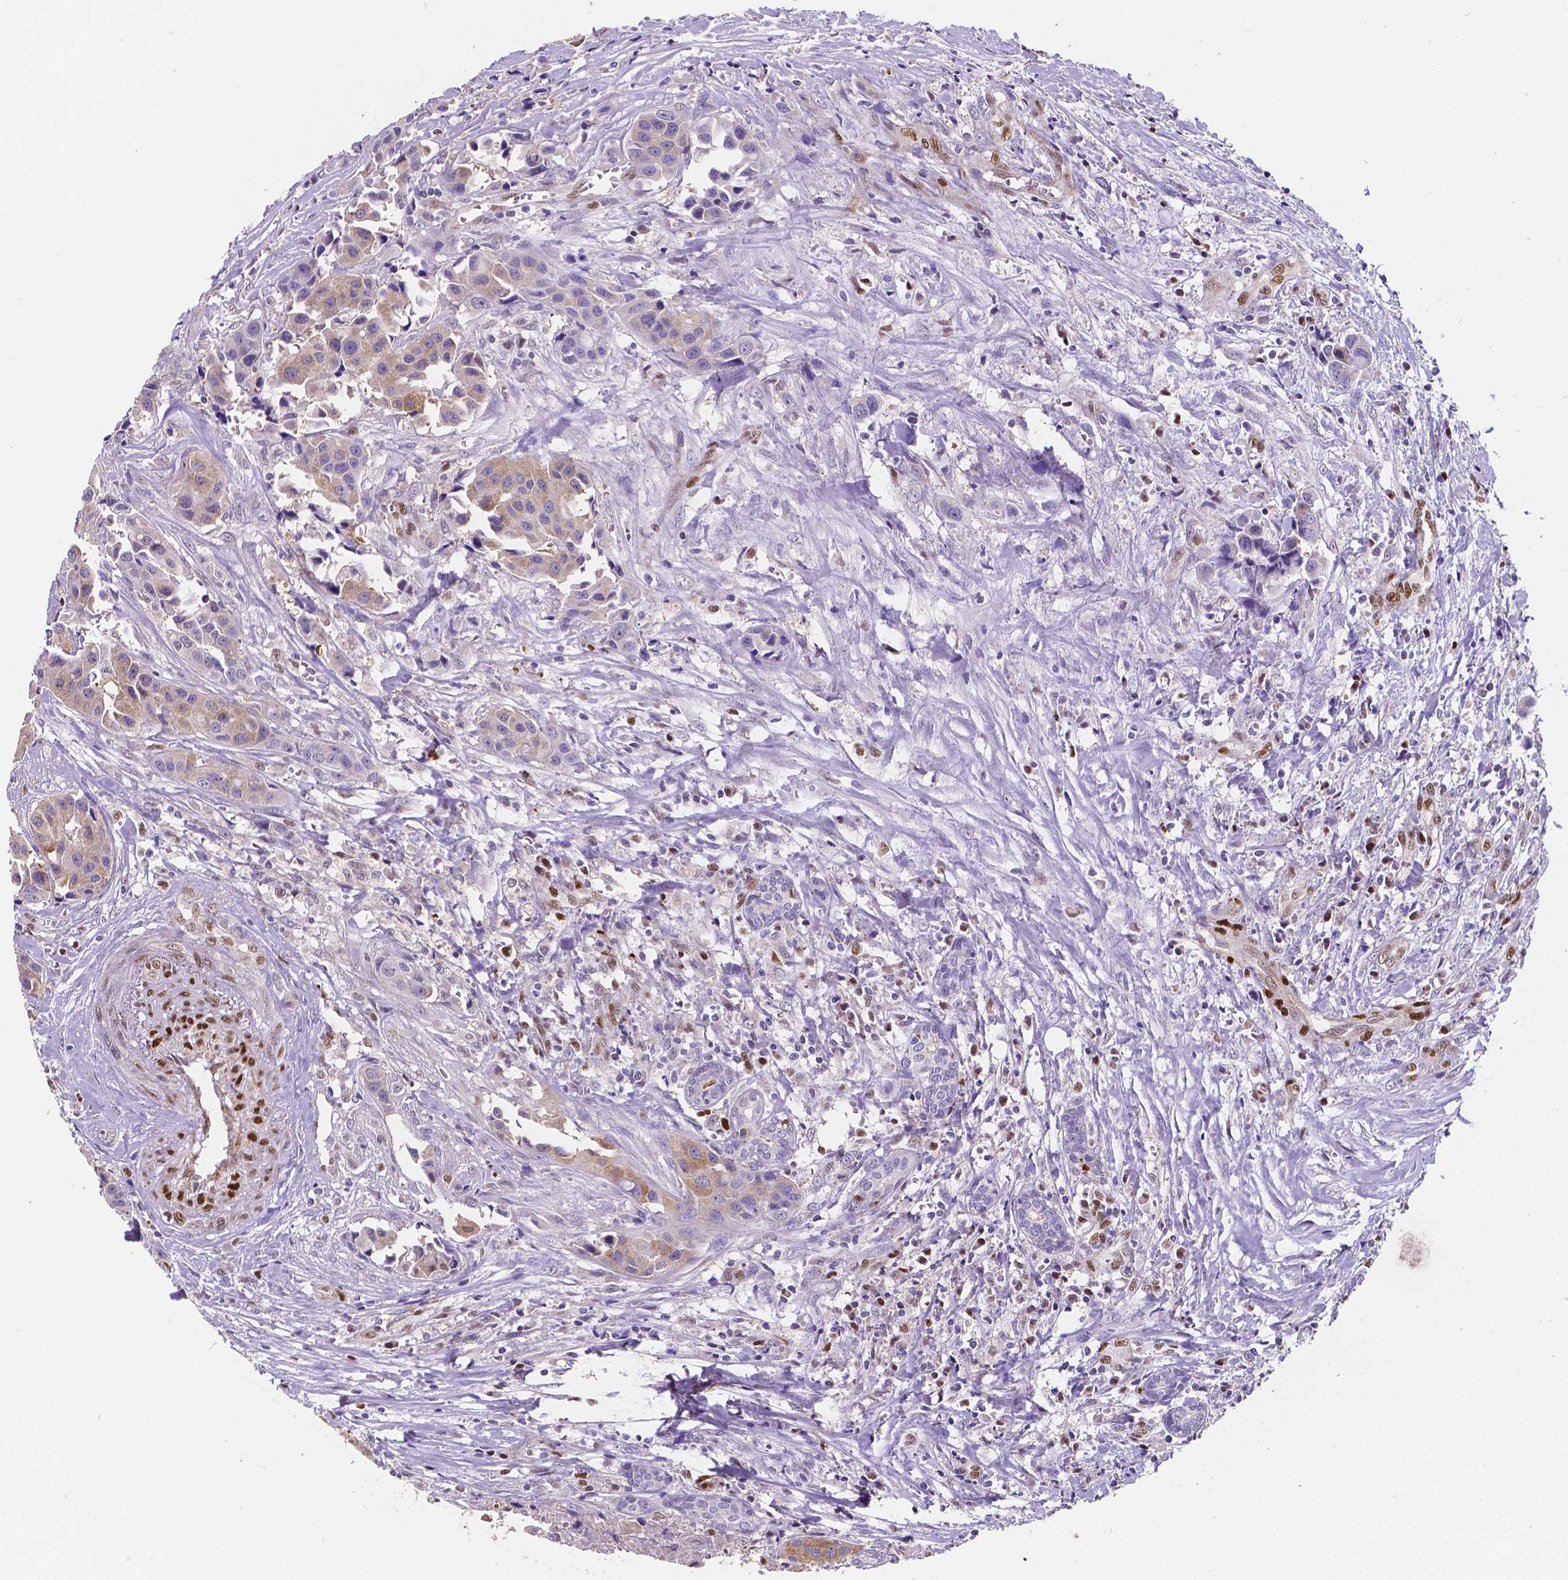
{"staining": {"intensity": "weak", "quantity": "25%-75%", "location": "cytoplasmic/membranous"}, "tissue": "head and neck cancer", "cell_type": "Tumor cells", "image_type": "cancer", "snomed": [{"axis": "morphology", "description": "Adenocarcinoma, NOS"}, {"axis": "topography", "description": "Head-Neck"}], "caption": "An IHC image of neoplastic tissue is shown. Protein staining in brown shows weak cytoplasmic/membranous positivity in head and neck cancer within tumor cells. (Brightfield microscopy of DAB IHC at high magnification).", "gene": "MEF2C", "patient": {"sex": "male", "age": 76}}